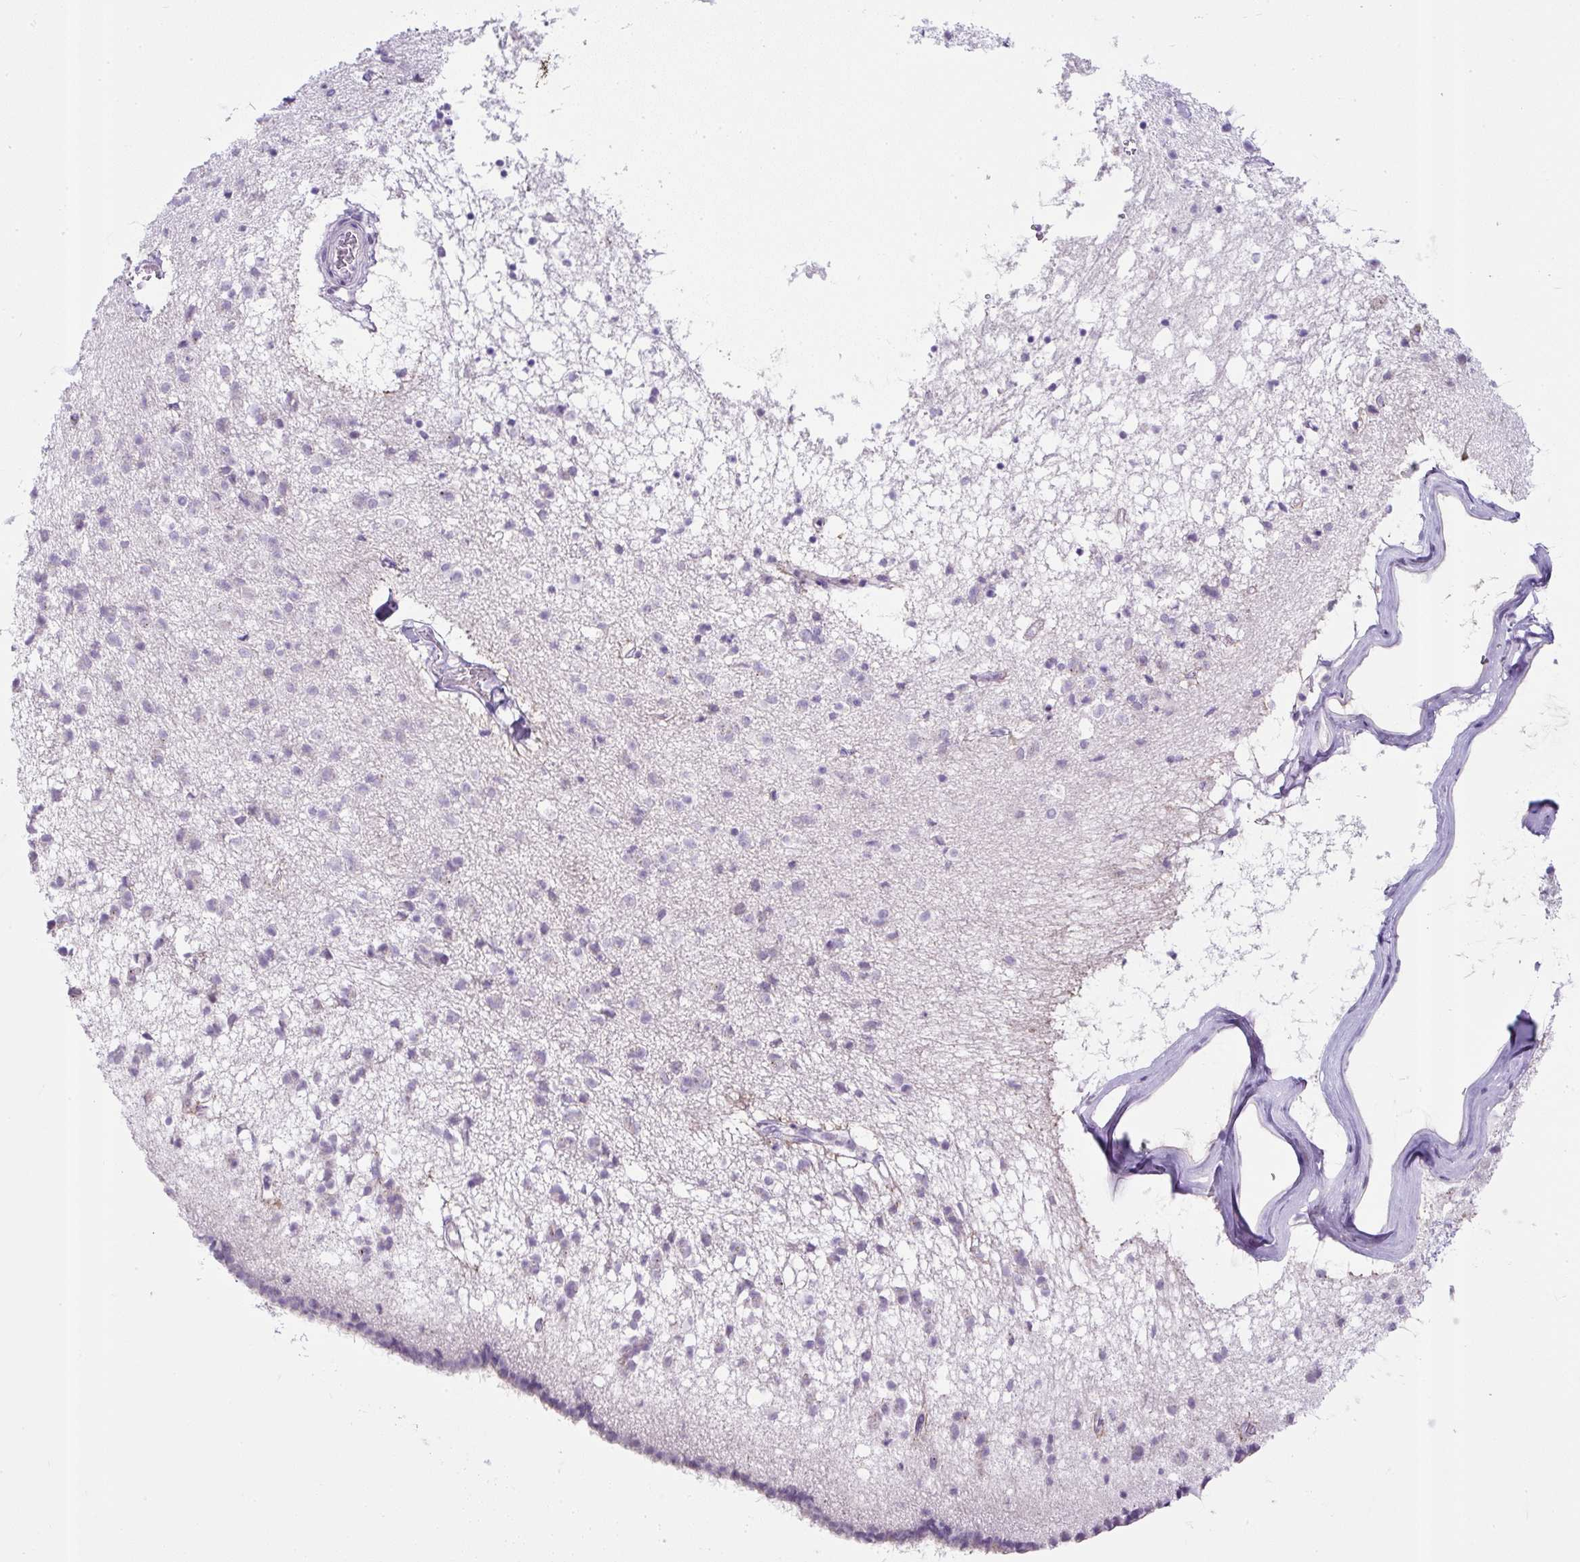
{"staining": {"intensity": "negative", "quantity": "none", "location": "none"}, "tissue": "caudate", "cell_type": "Glial cells", "image_type": "normal", "snomed": [{"axis": "morphology", "description": "Normal tissue, NOS"}, {"axis": "topography", "description": "Lateral ventricle wall"}], "caption": "DAB immunohistochemical staining of benign human caudate exhibits no significant staining in glial cells.", "gene": "COL9A2", "patient": {"sex": "male", "age": 58}}